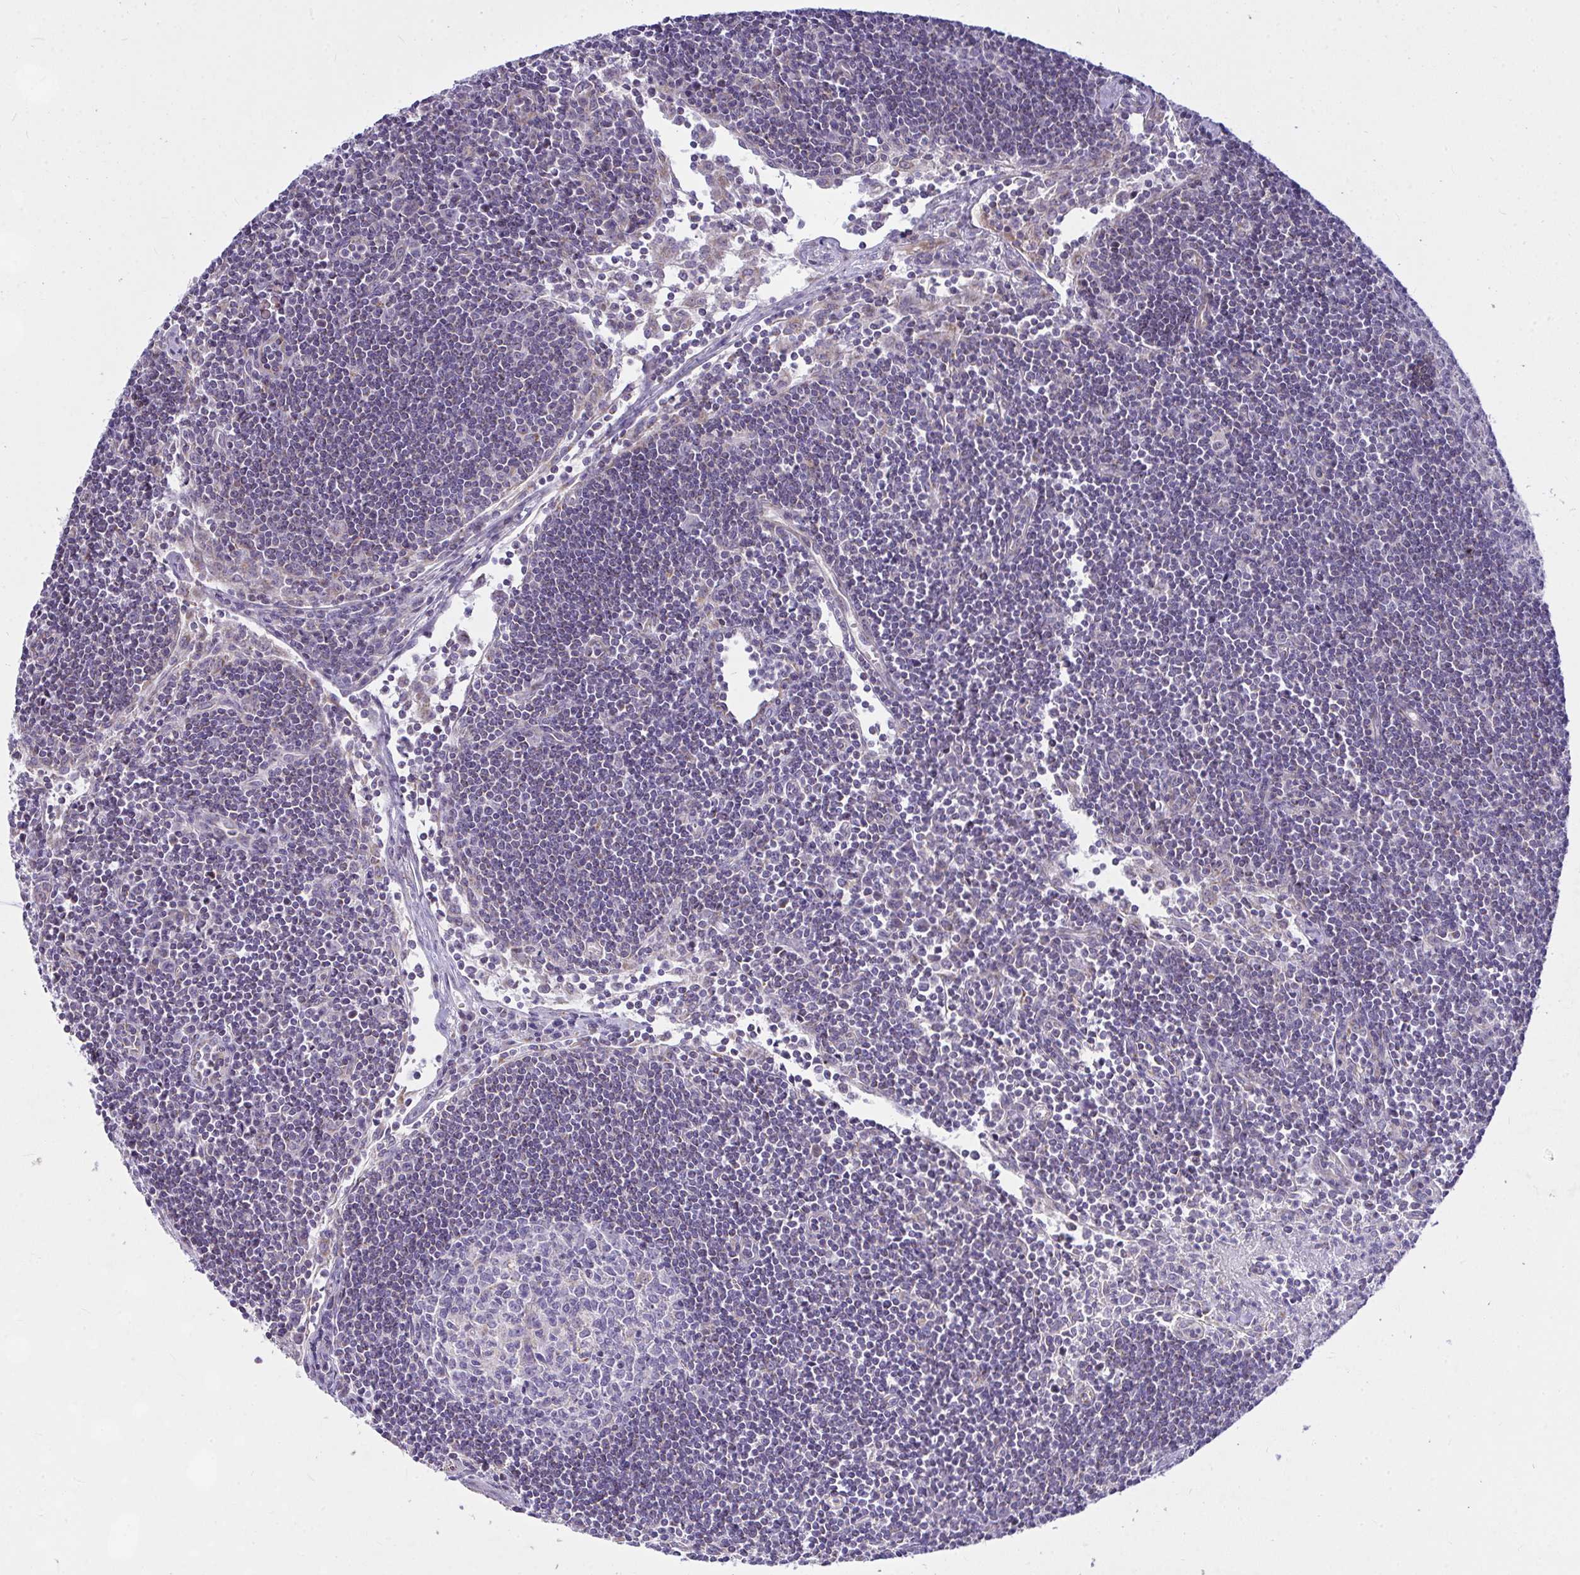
{"staining": {"intensity": "negative", "quantity": "none", "location": "none"}, "tissue": "lymph node", "cell_type": "Germinal center cells", "image_type": "normal", "snomed": [{"axis": "morphology", "description": "Normal tissue, NOS"}, {"axis": "topography", "description": "Lymph node"}], "caption": "High power microscopy photomicrograph of an immunohistochemistry histopathology image of unremarkable lymph node, revealing no significant expression in germinal center cells.", "gene": "CEP63", "patient": {"sex": "female", "age": 29}}